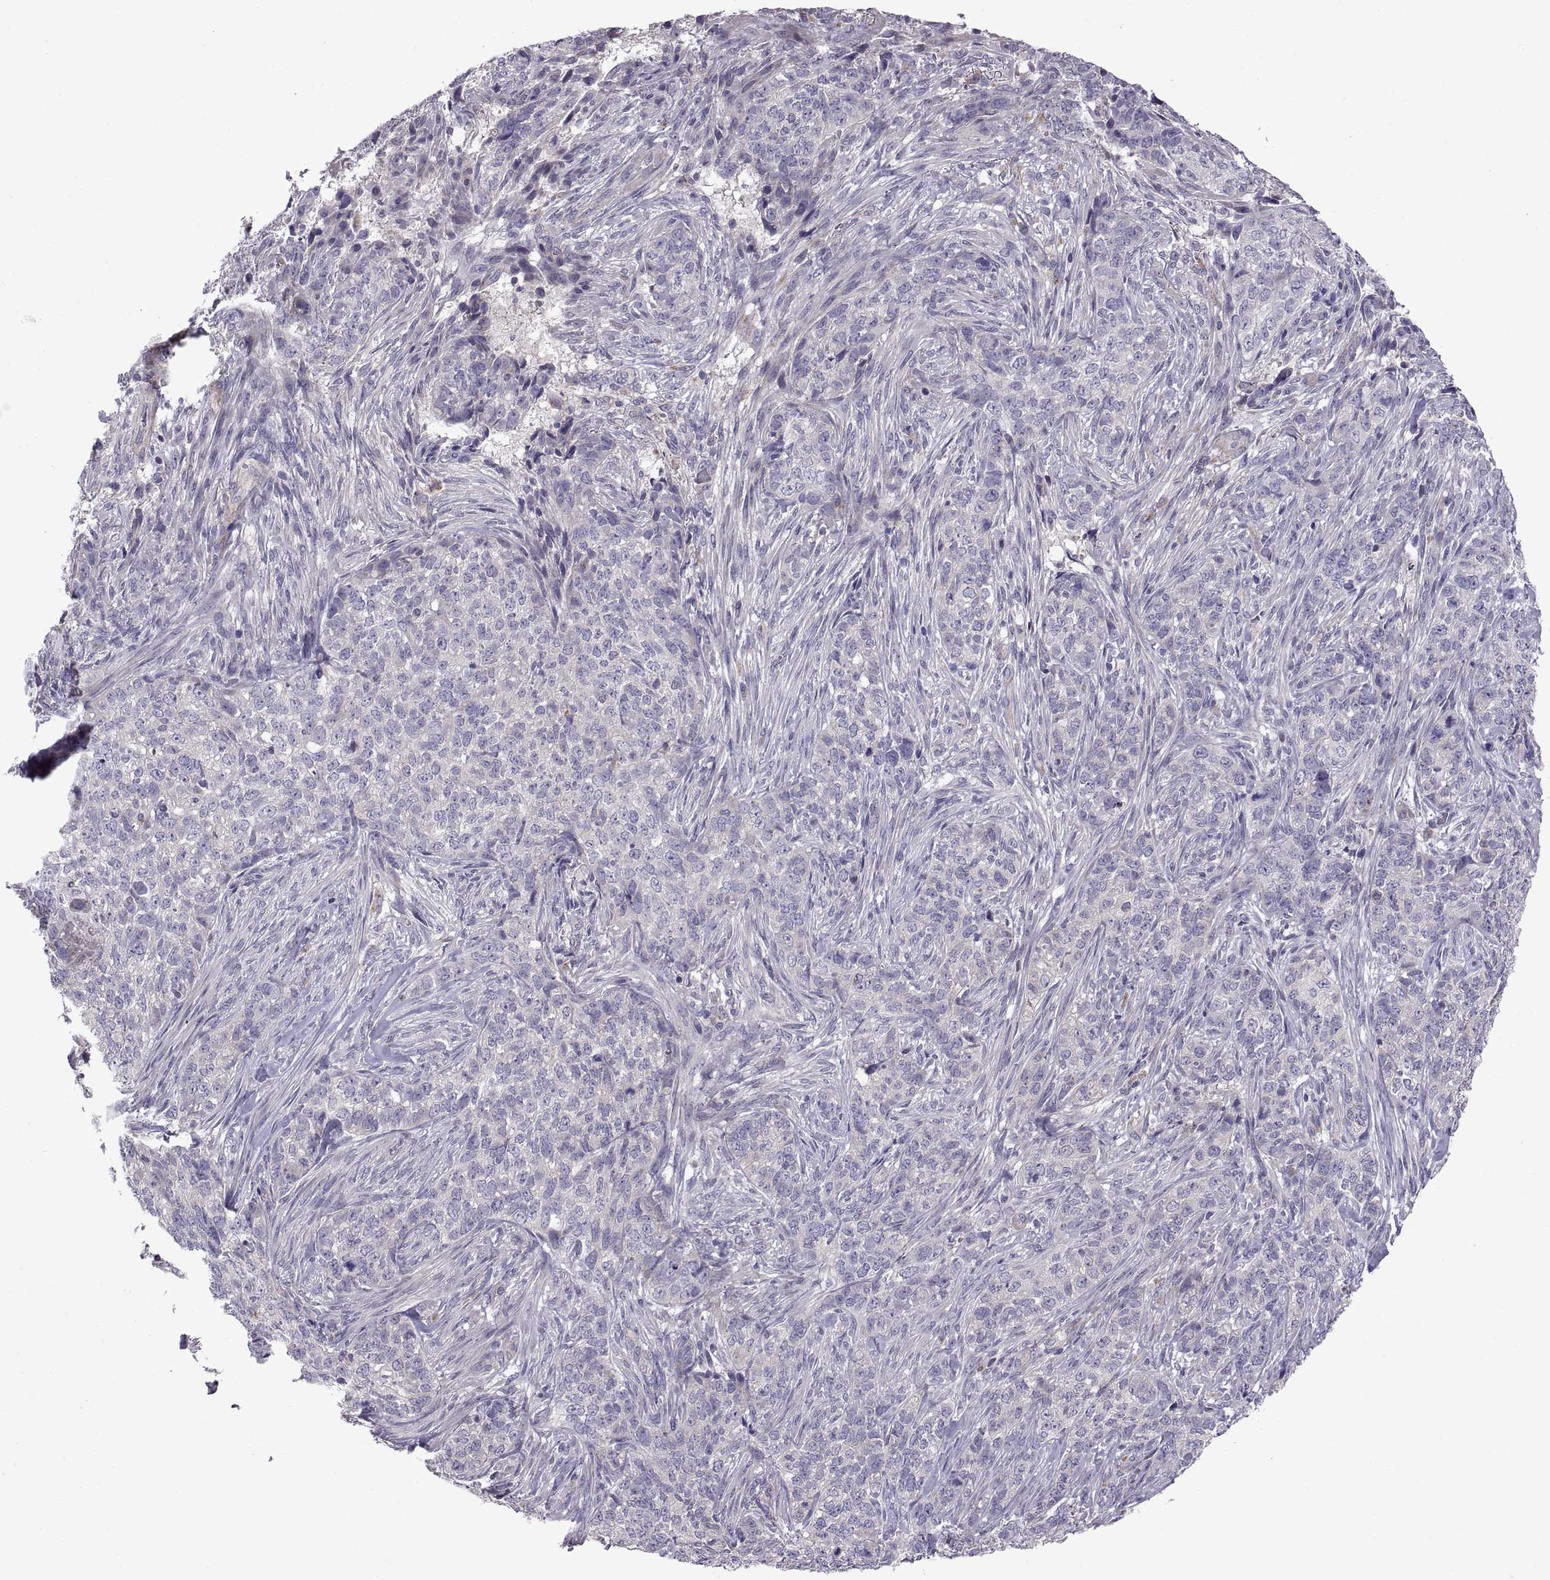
{"staining": {"intensity": "negative", "quantity": "none", "location": "none"}, "tissue": "skin cancer", "cell_type": "Tumor cells", "image_type": "cancer", "snomed": [{"axis": "morphology", "description": "Basal cell carcinoma"}, {"axis": "topography", "description": "Skin"}], "caption": "Tumor cells are negative for brown protein staining in skin cancer.", "gene": "ARSL", "patient": {"sex": "female", "age": 69}}